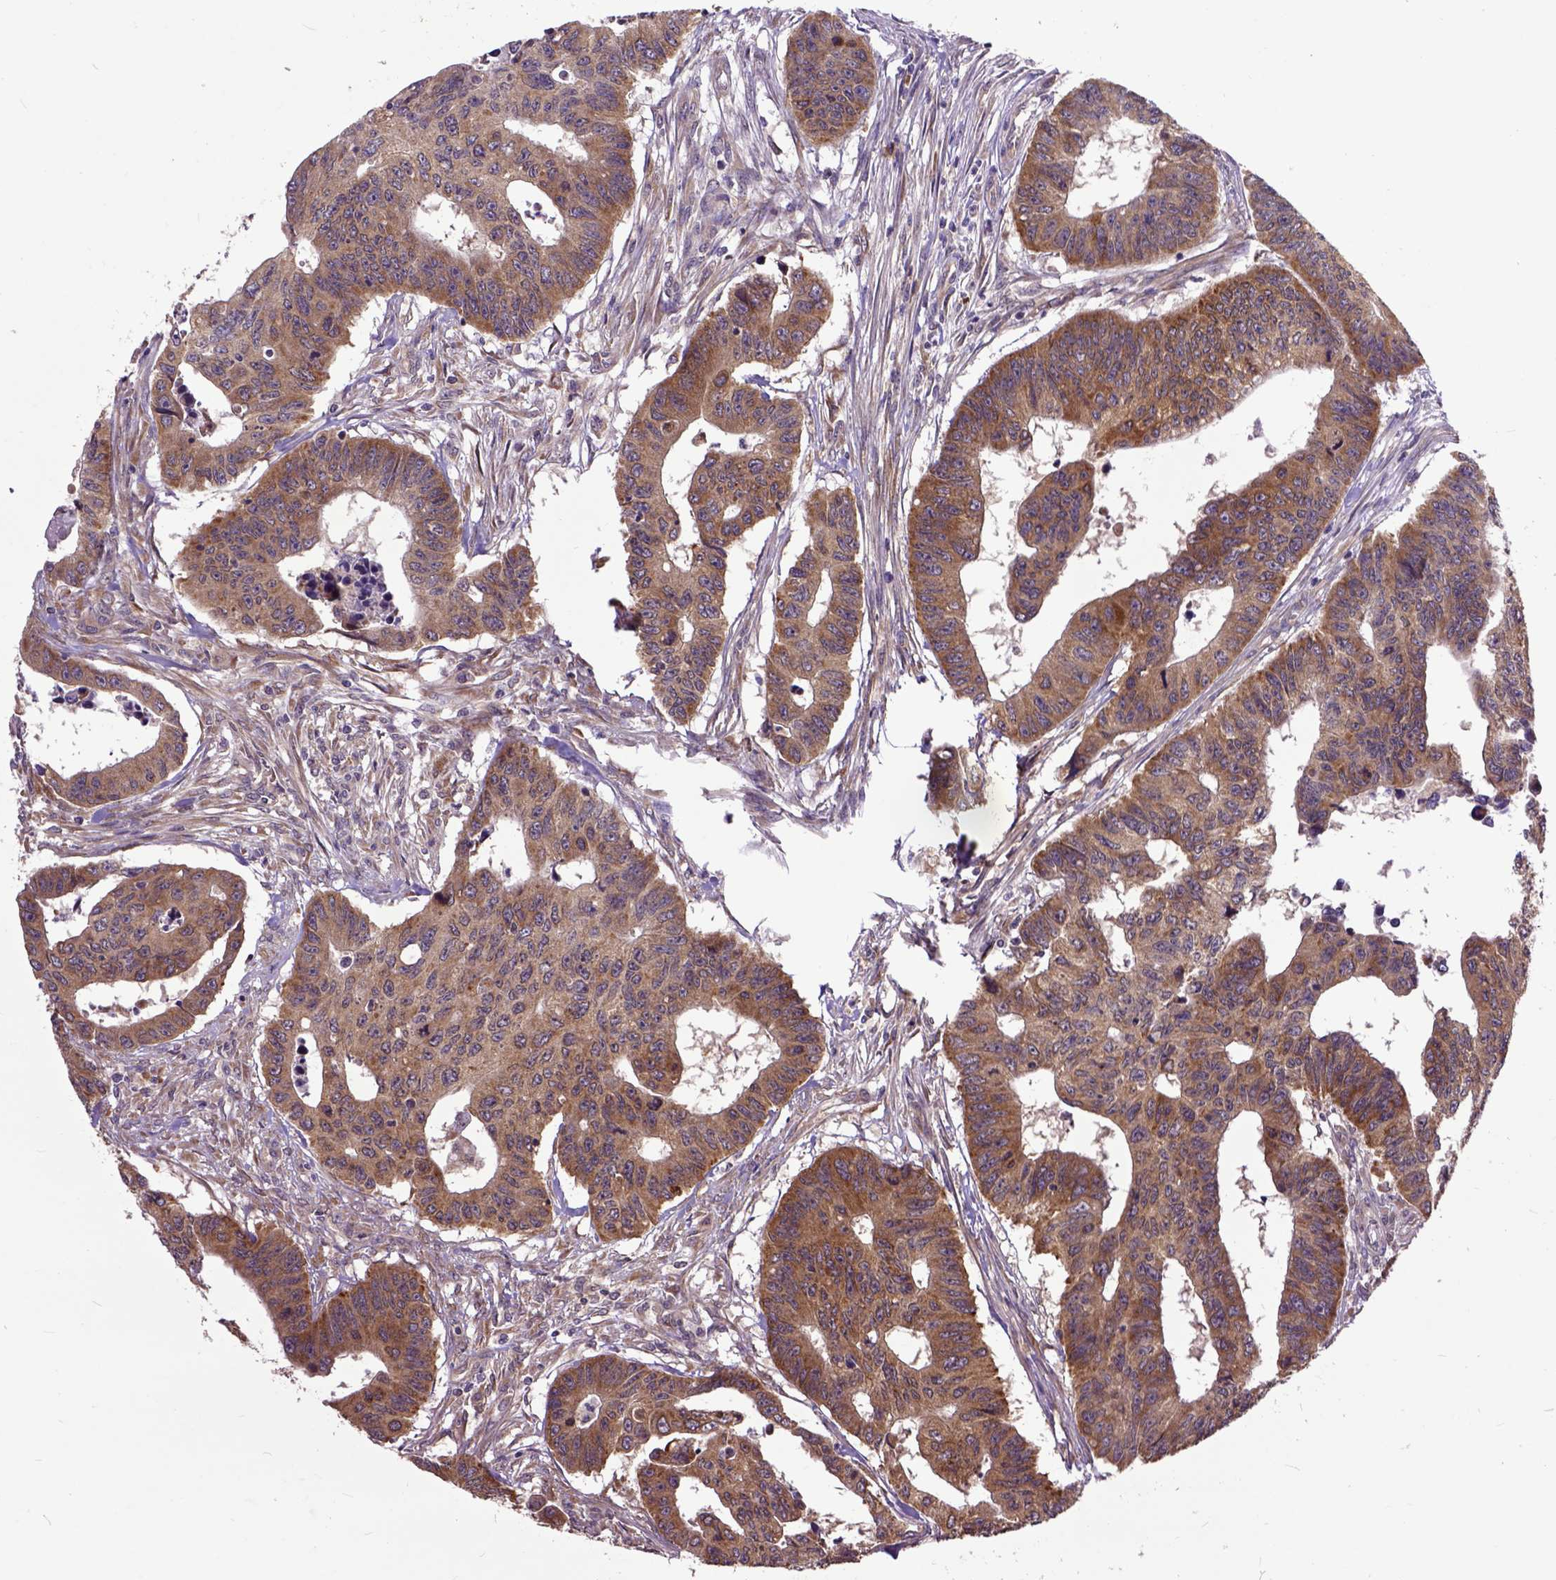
{"staining": {"intensity": "moderate", "quantity": ">75%", "location": "cytoplasmic/membranous"}, "tissue": "colorectal cancer", "cell_type": "Tumor cells", "image_type": "cancer", "snomed": [{"axis": "morphology", "description": "Adenocarcinoma, NOS"}, {"axis": "topography", "description": "Rectum"}], "caption": "Immunohistochemical staining of colorectal adenocarcinoma shows medium levels of moderate cytoplasmic/membranous protein expression in about >75% of tumor cells. Nuclei are stained in blue.", "gene": "ARL1", "patient": {"sex": "female", "age": 85}}